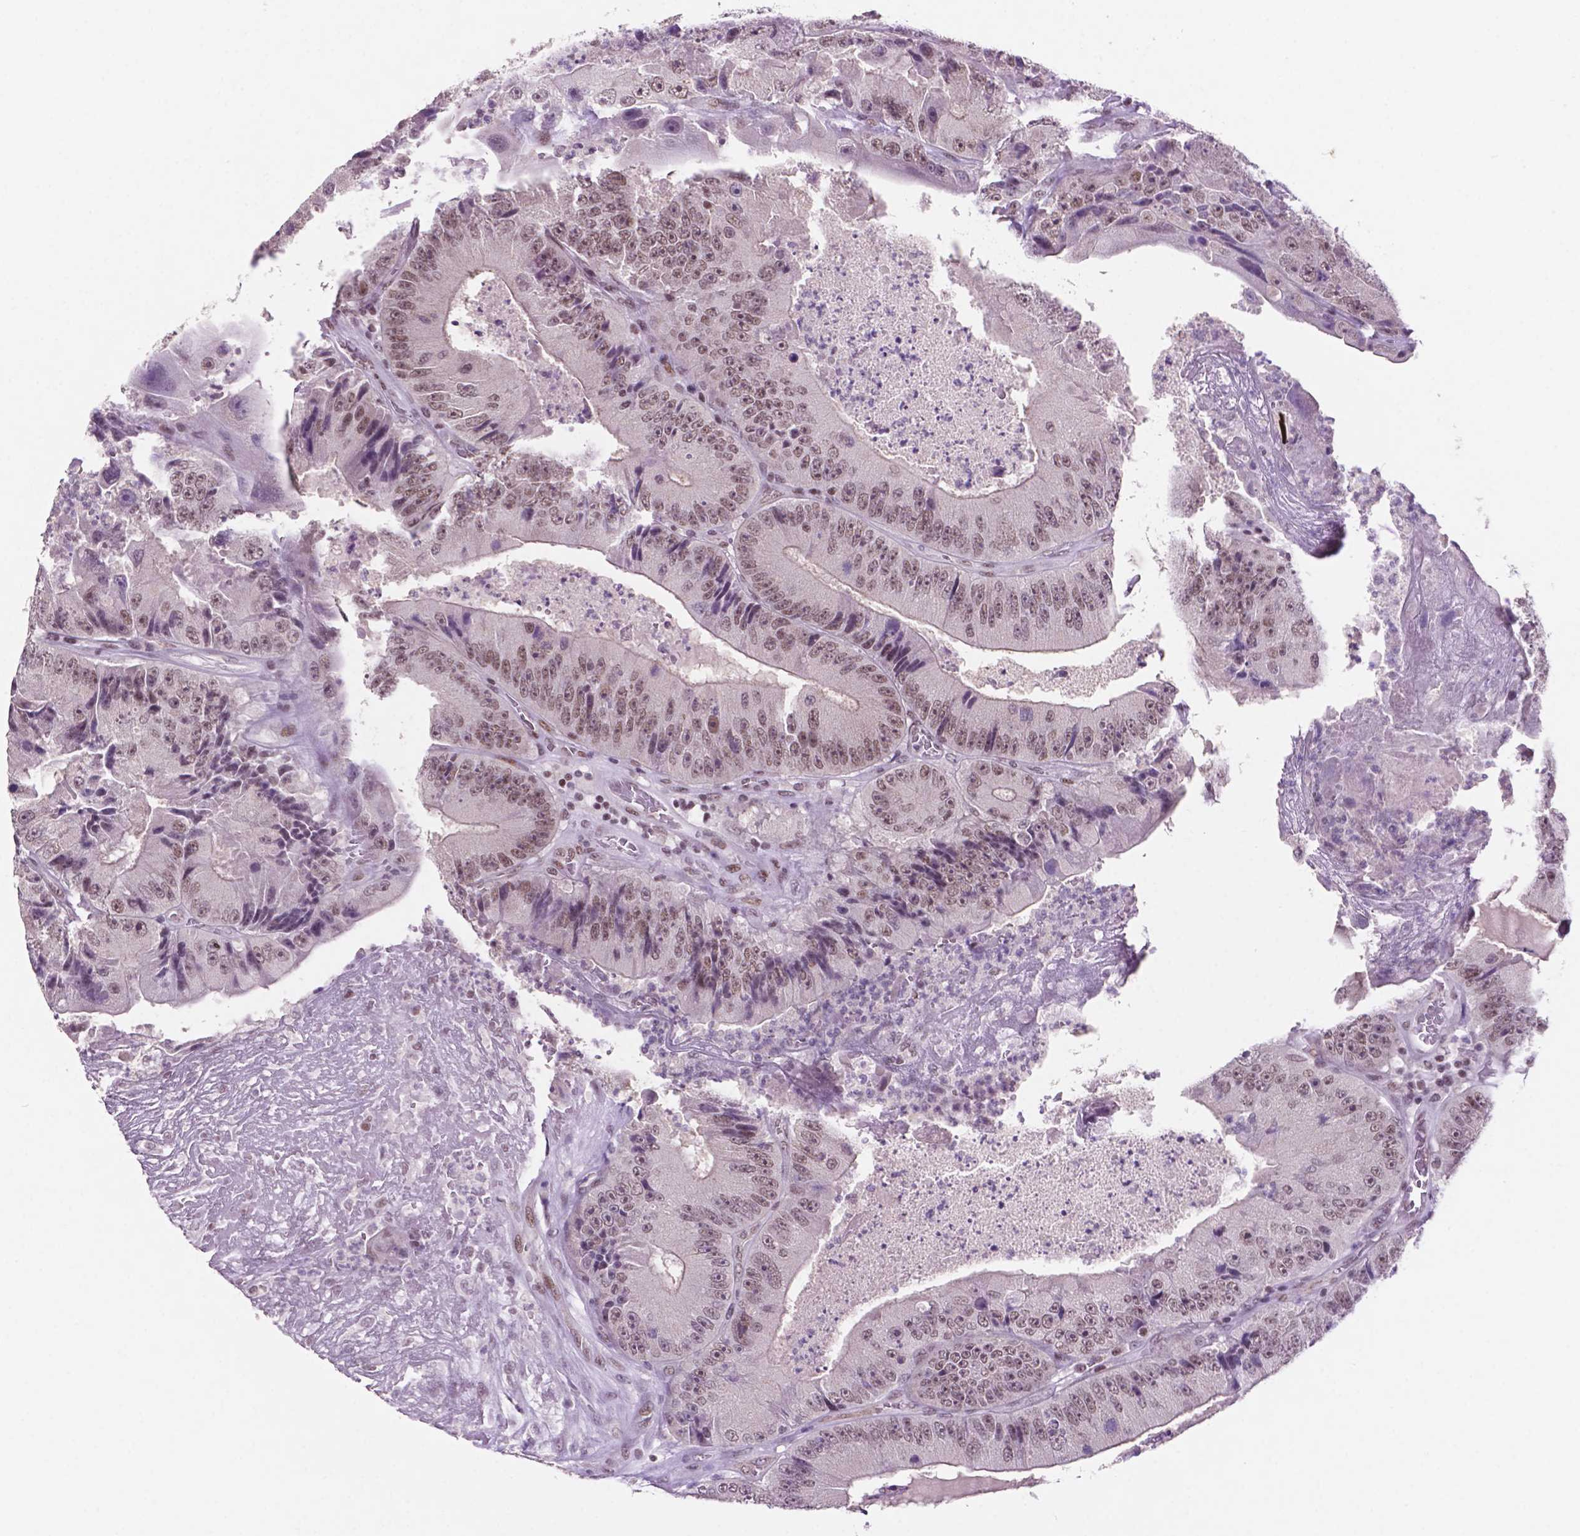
{"staining": {"intensity": "moderate", "quantity": ">75%", "location": "nuclear"}, "tissue": "colorectal cancer", "cell_type": "Tumor cells", "image_type": "cancer", "snomed": [{"axis": "morphology", "description": "Adenocarcinoma, NOS"}, {"axis": "topography", "description": "Colon"}], "caption": "High-power microscopy captured an IHC image of colorectal cancer (adenocarcinoma), revealing moderate nuclear positivity in approximately >75% of tumor cells.", "gene": "NCOR1", "patient": {"sex": "female", "age": 86}}